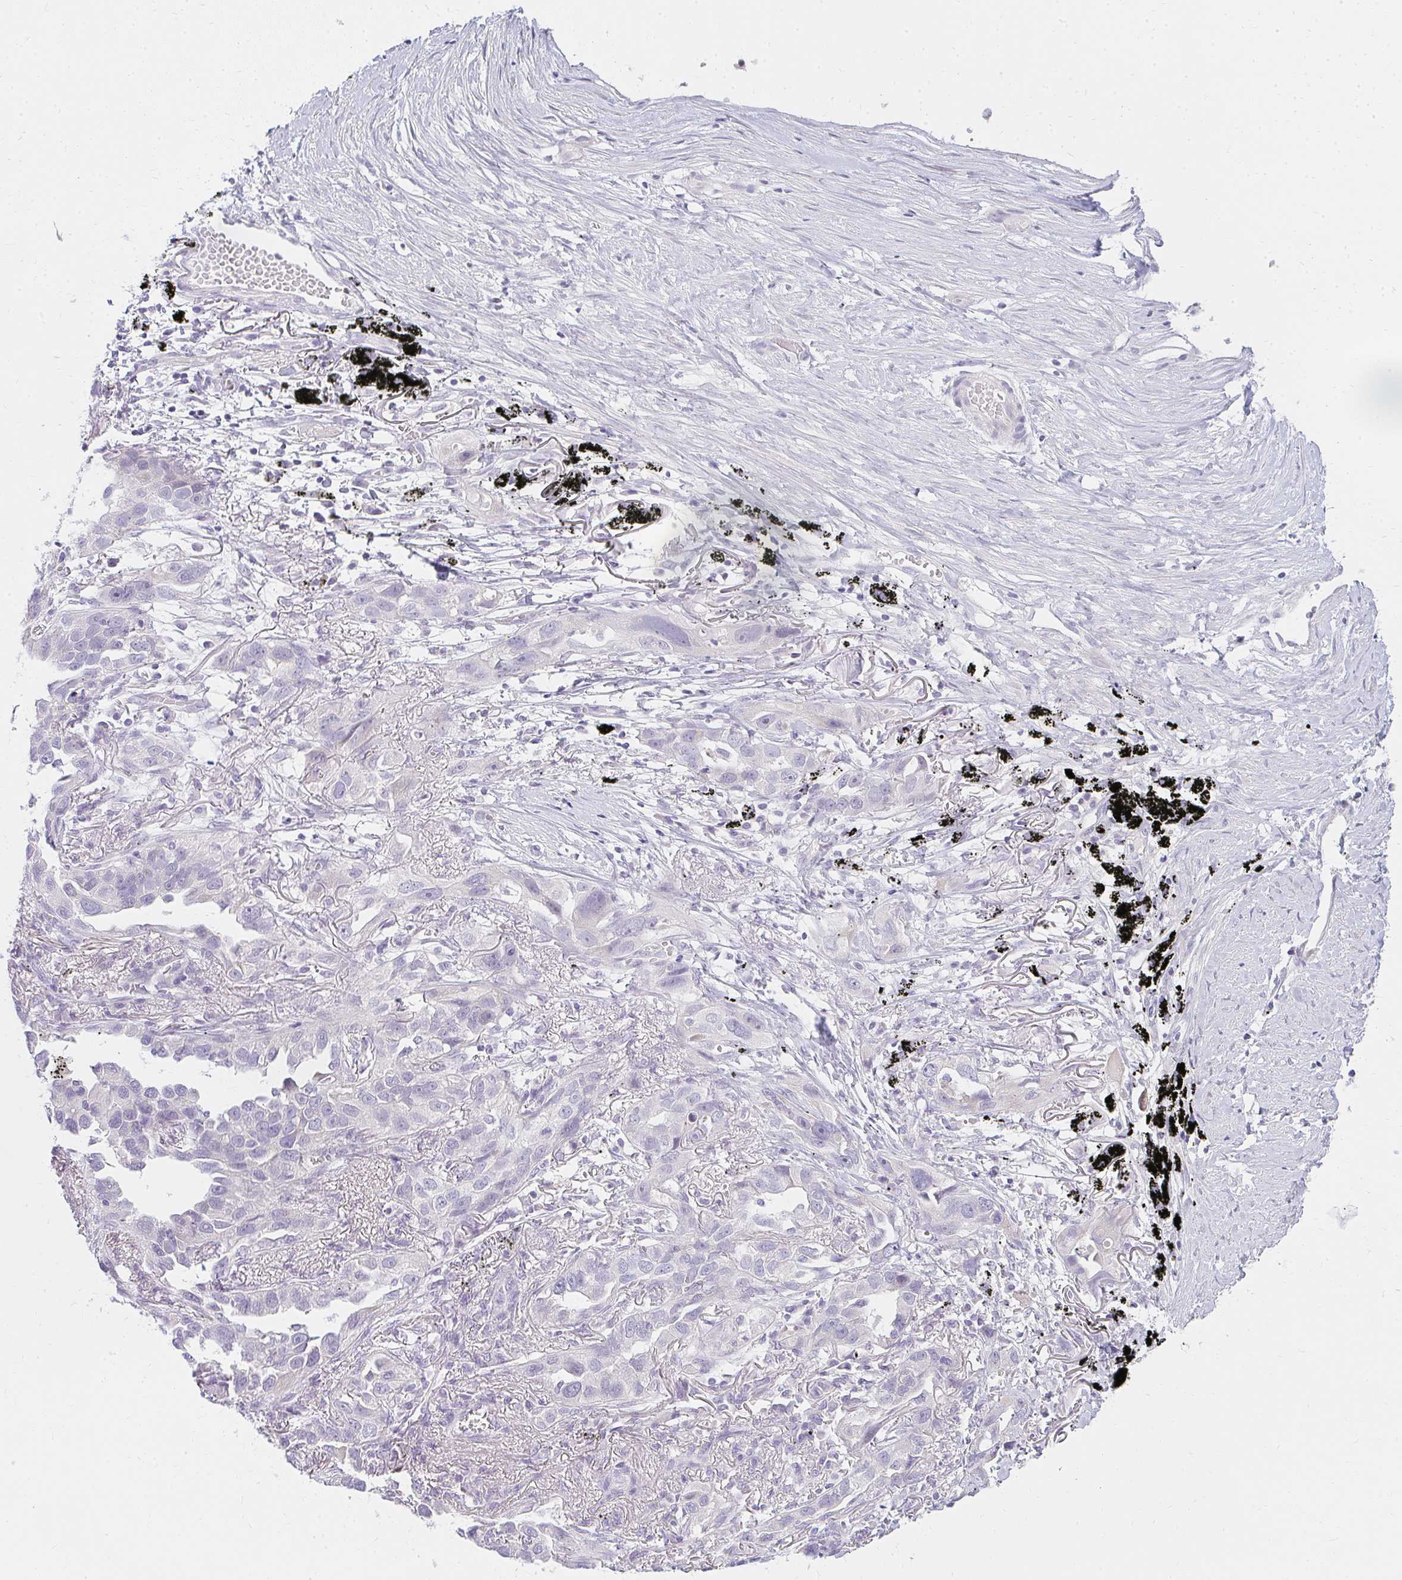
{"staining": {"intensity": "negative", "quantity": "none", "location": "none"}, "tissue": "lung cancer", "cell_type": "Tumor cells", "image_type": "cancer", "snomed": [{"axis": "morphology", "description": "Adenocarcinoma, NOS"}, {"axis": "topography", "description": "Lung"}], "caption": "Protein analysis of lung adenocarcinoma reveals no significant positivity in tumor cells.", "gene": "PPP1R3G", "patient": {"sex": "male", "age": 67}}